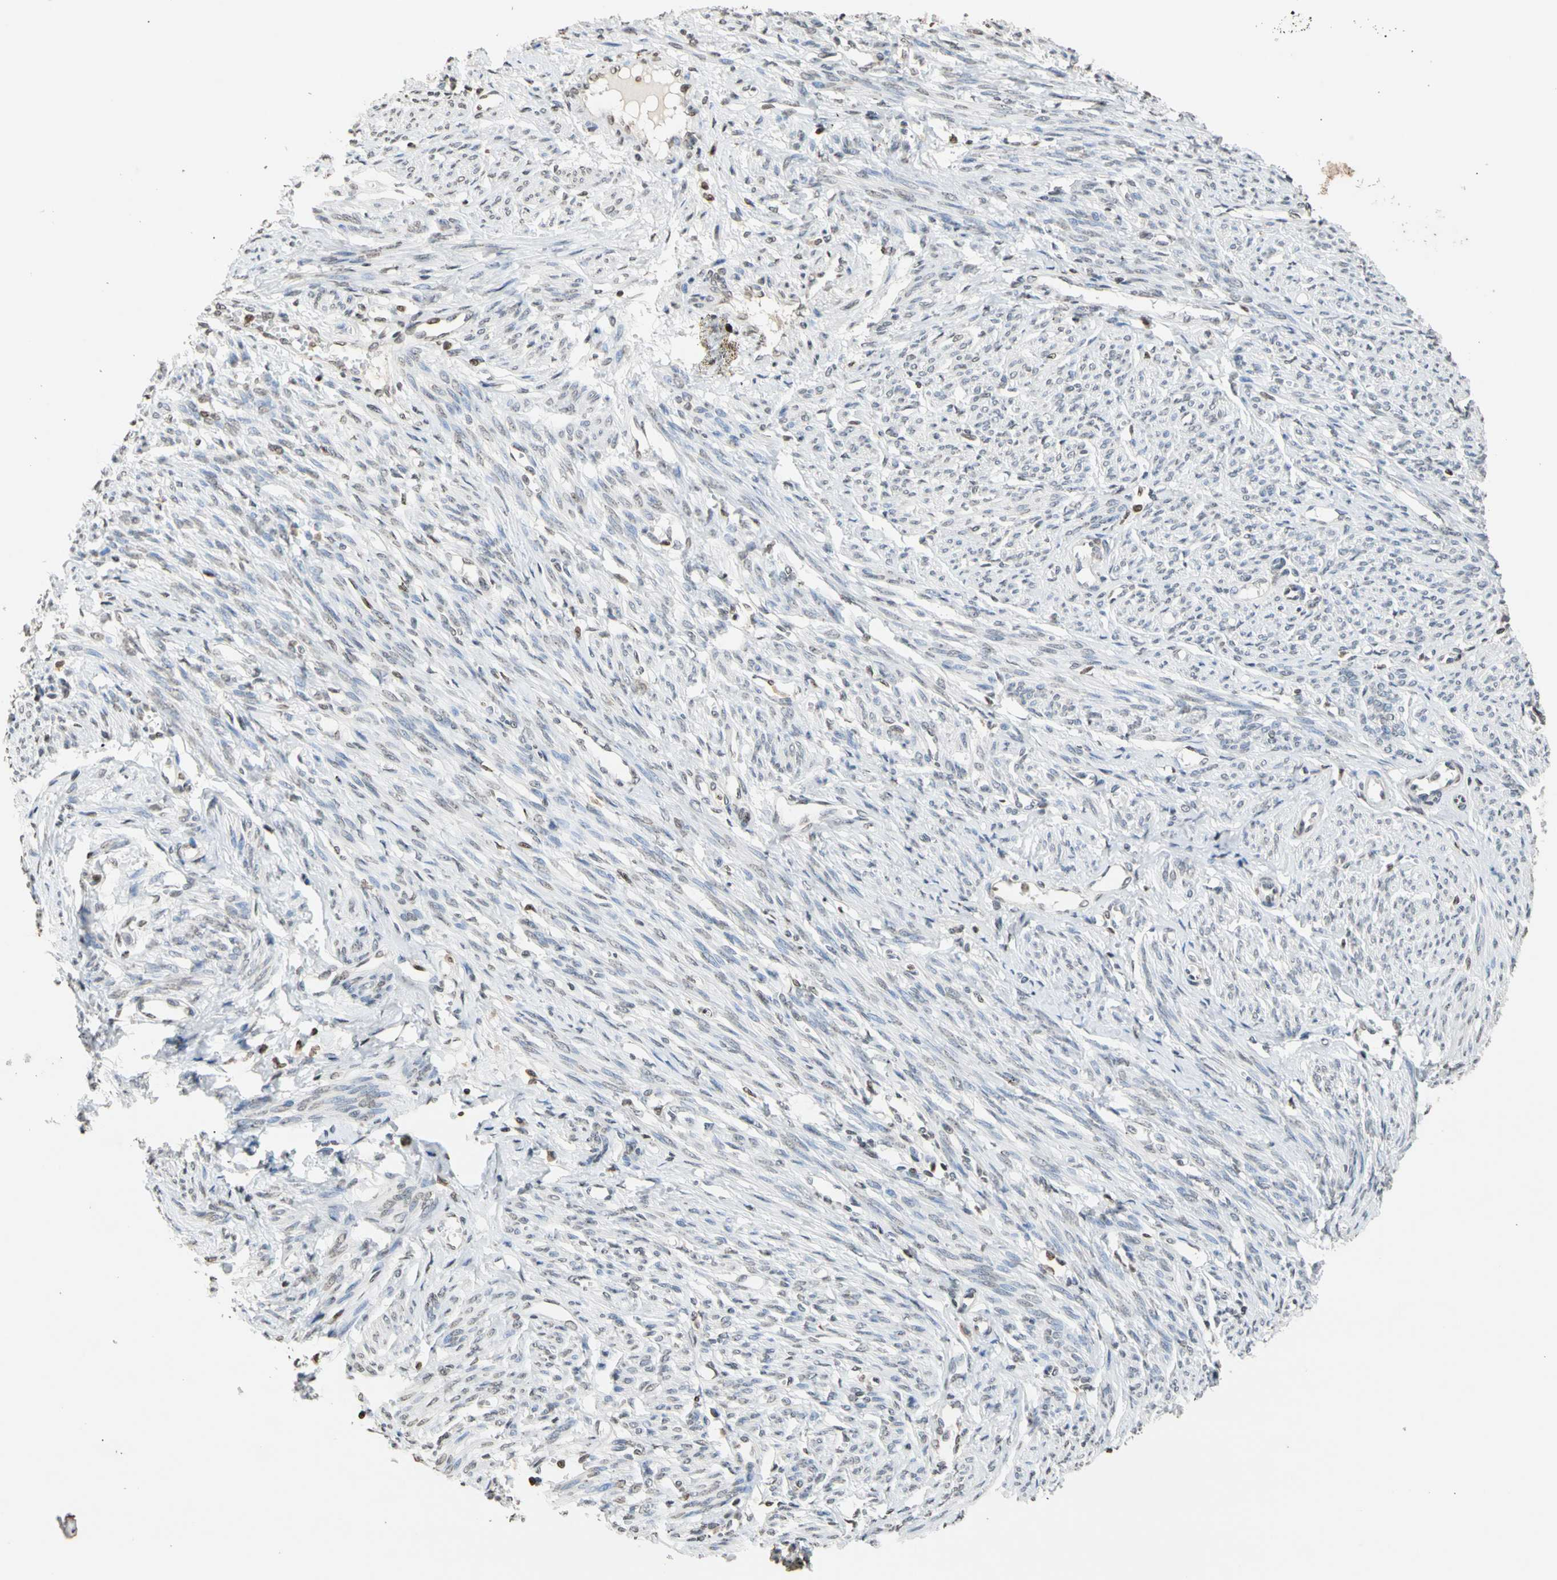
{"staining": {"intensity": "weak", "quantity": "<25%", "location": "nuclear"}, "tissue": "smooth muscle", "cell_type": "Smooth muscle cells", "image_type": "normal", "snomed": [{"axis": "morphology", "description": "Normal tissue, NOS"}, {"axis": "topography", "description": "Smooth muscle"}], "caption": "IHC of benign smooth muscle exhibits no staining in smooth muscle cells. (DAB immunohistochemistry (IHC) visualized using brightfield microscopy, high magnification).", "gene": "GPX4", "patient": {"sex": "female", "age": 65}}